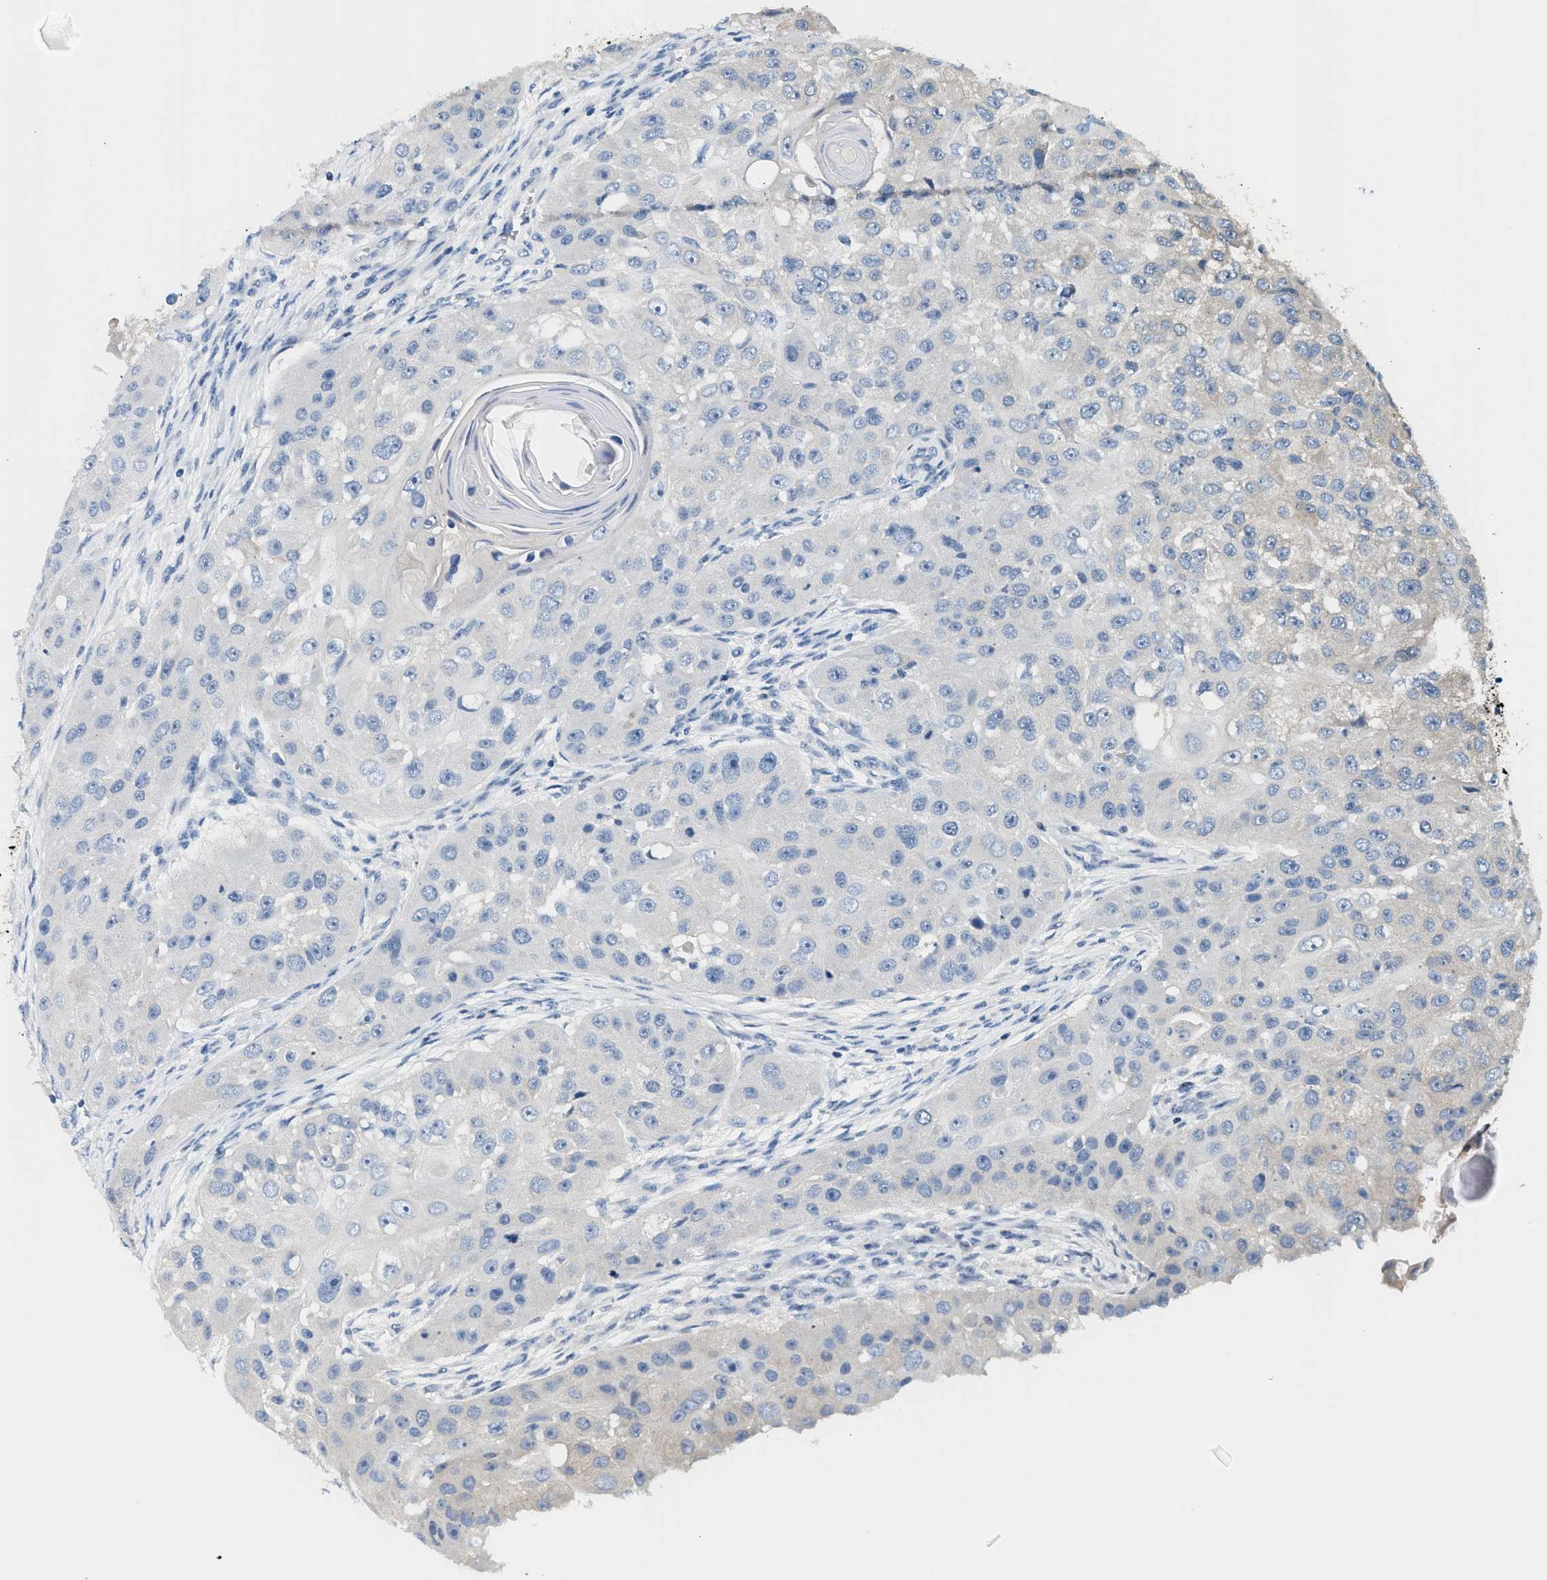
{"staining": {"intensity": "negative", "quantity": "none", "location": "none"}, "tissue": "head and neck cancer", "cell_type": "Tumor cells", "image_type": "cancer", "snomed": [{"axis": "morphology", "description": "Normal tissue, NOS"}, {"axis": "morphology", "description": "Squamous cell carcinoma, NOS"}, {"axis": "topography", "description": "Skeletal muscle"}, {"axis": "topography", "description": "Head-Neck"}], "caption": "Photomicrograph shows no significant protein expression in tumor cells of head and neck cancer. The staining was performed using DAB to visualize the protein expression in brown, while the nuclei were stained in blue with hematoxylin (Magnification: 20x).", "gene": "SLC35E1", "patient": {"sex": "male", "age": 51}}